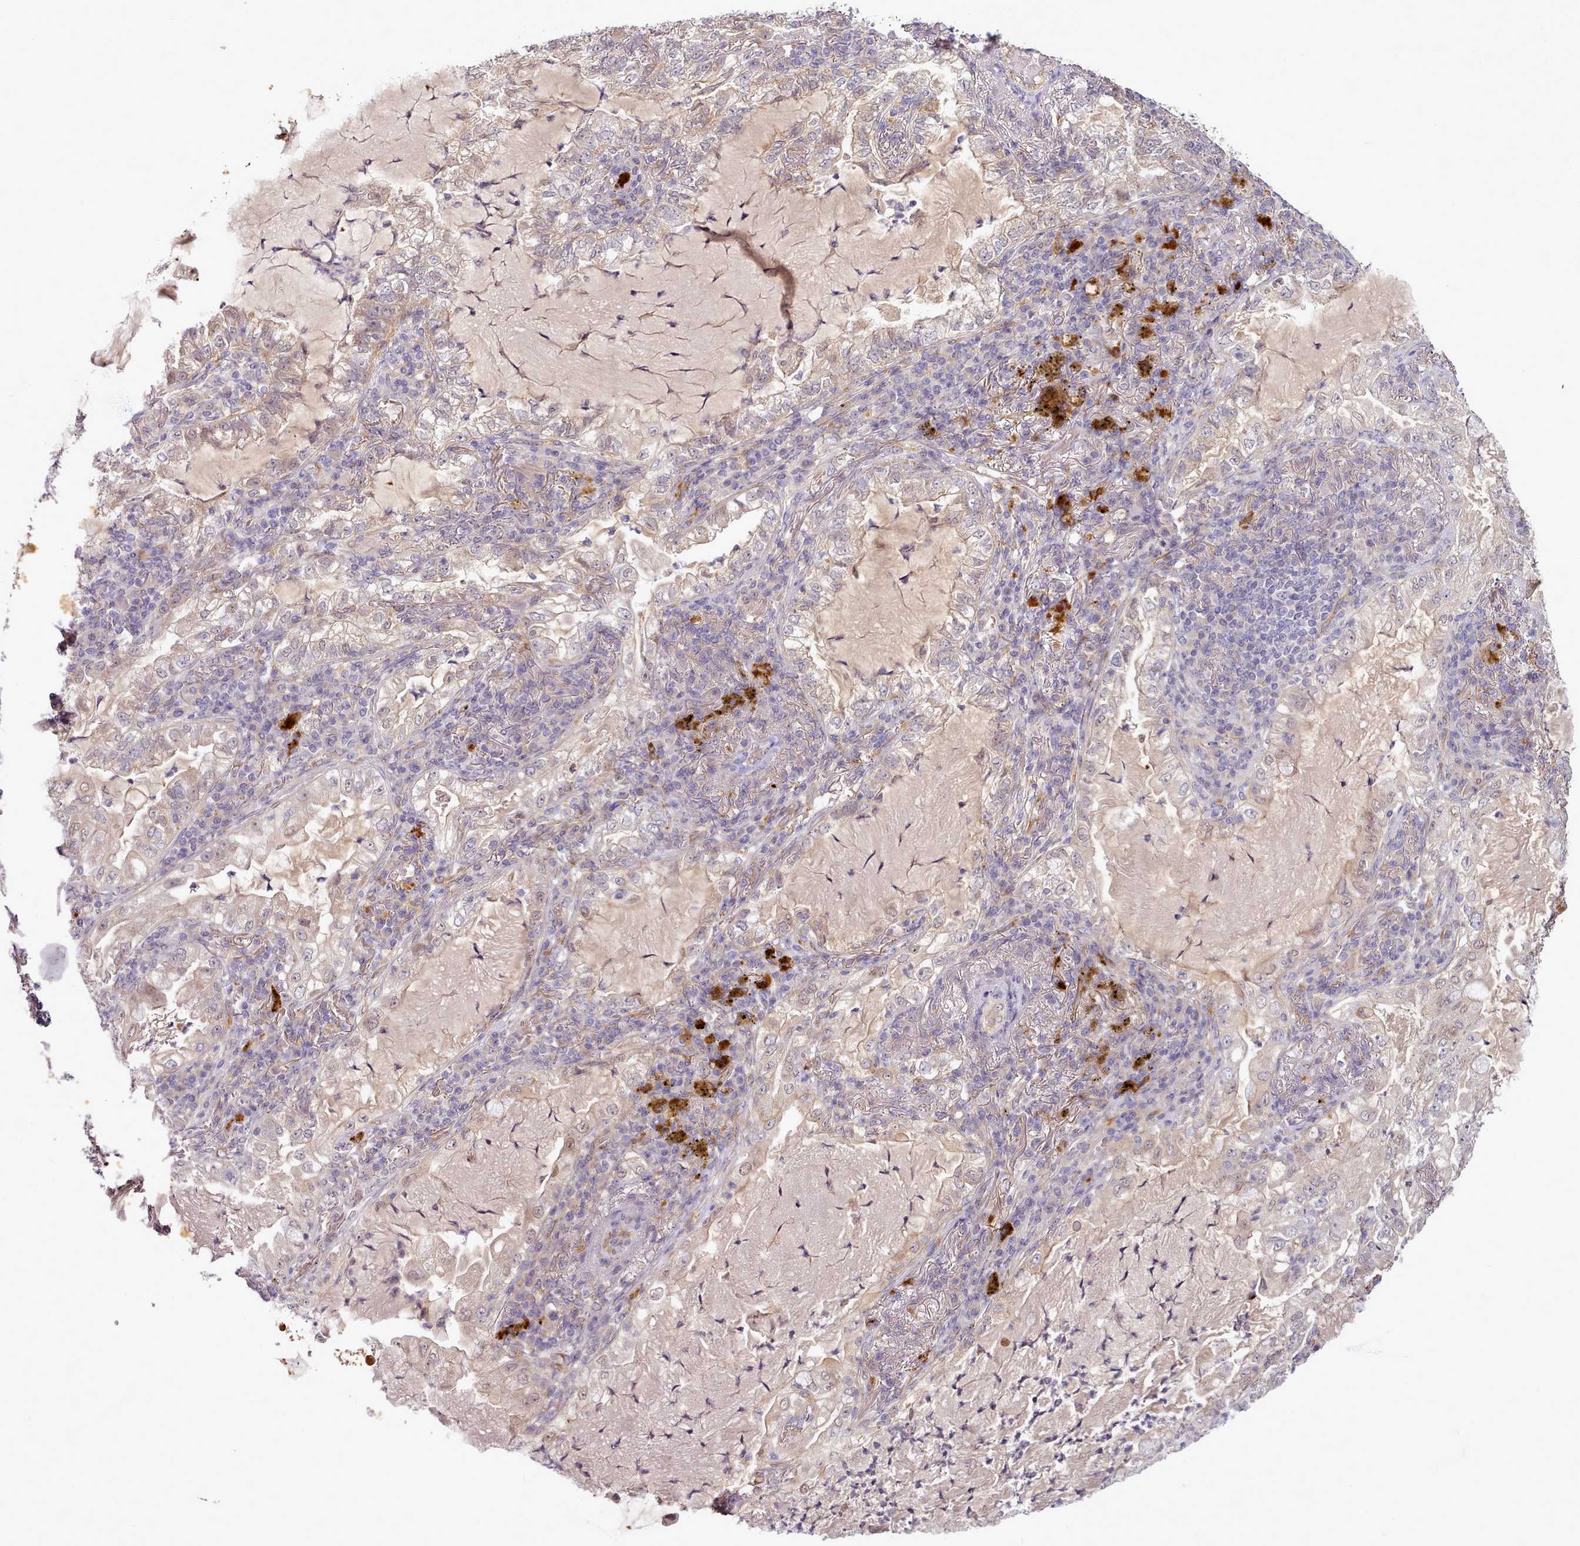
{"staining": {"intensity": "weak", "quantity": "<25%", "location": "nuclear"}, "tissue": "lung cancer", "cell_type": "Tumor cells", "image_type": "cancer", "snomed": [{"axis": "morphology", "description": "Adenocarcinoma, NOS"}, {"axis": "topography", "description": "Lung"}], "caption": "Protein analysis of lung adenocarcinoma demonstrates no significant positivity in tumor cells.", "gene": "C1QTNF5", "patient": {"sex": "female", "age": 73}}